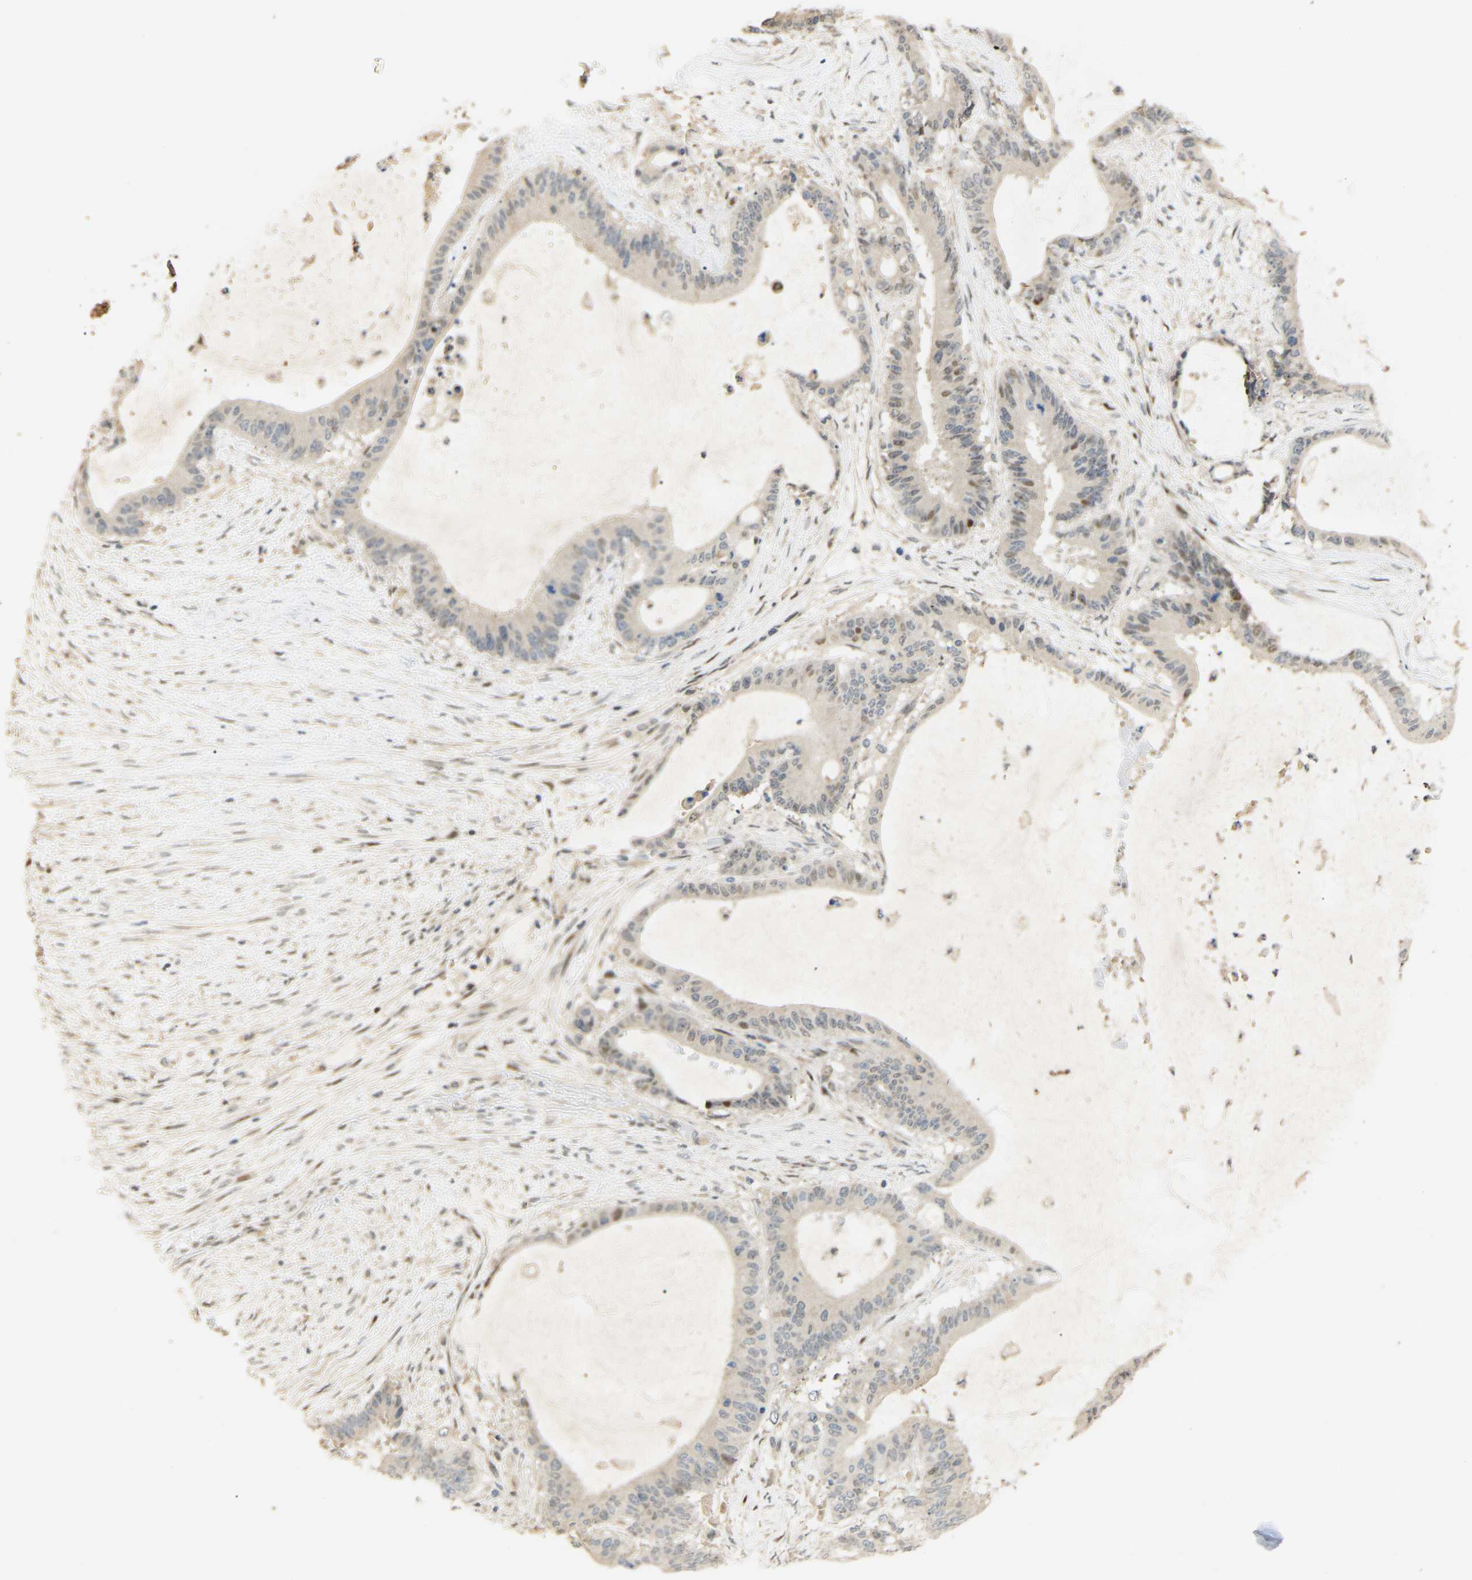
{"staining": {"intensity": "negative", "quantity": "none", "location": "none"}, "tissue": "liver cancer", "cell_type": "Tumor cells", "image_type": "cancer", "snomed": [{"axis": "morphology", "description": "Cholangiocarcinoma"}, {"axis": "topography", "description": "Liver"}], "caption": "IHC of human liver cancer reveals no expression in tumor cells. Nuclei are stained in blue.", "gene": "PTPN4", "patient": {"sex": "female", "age": 73}}